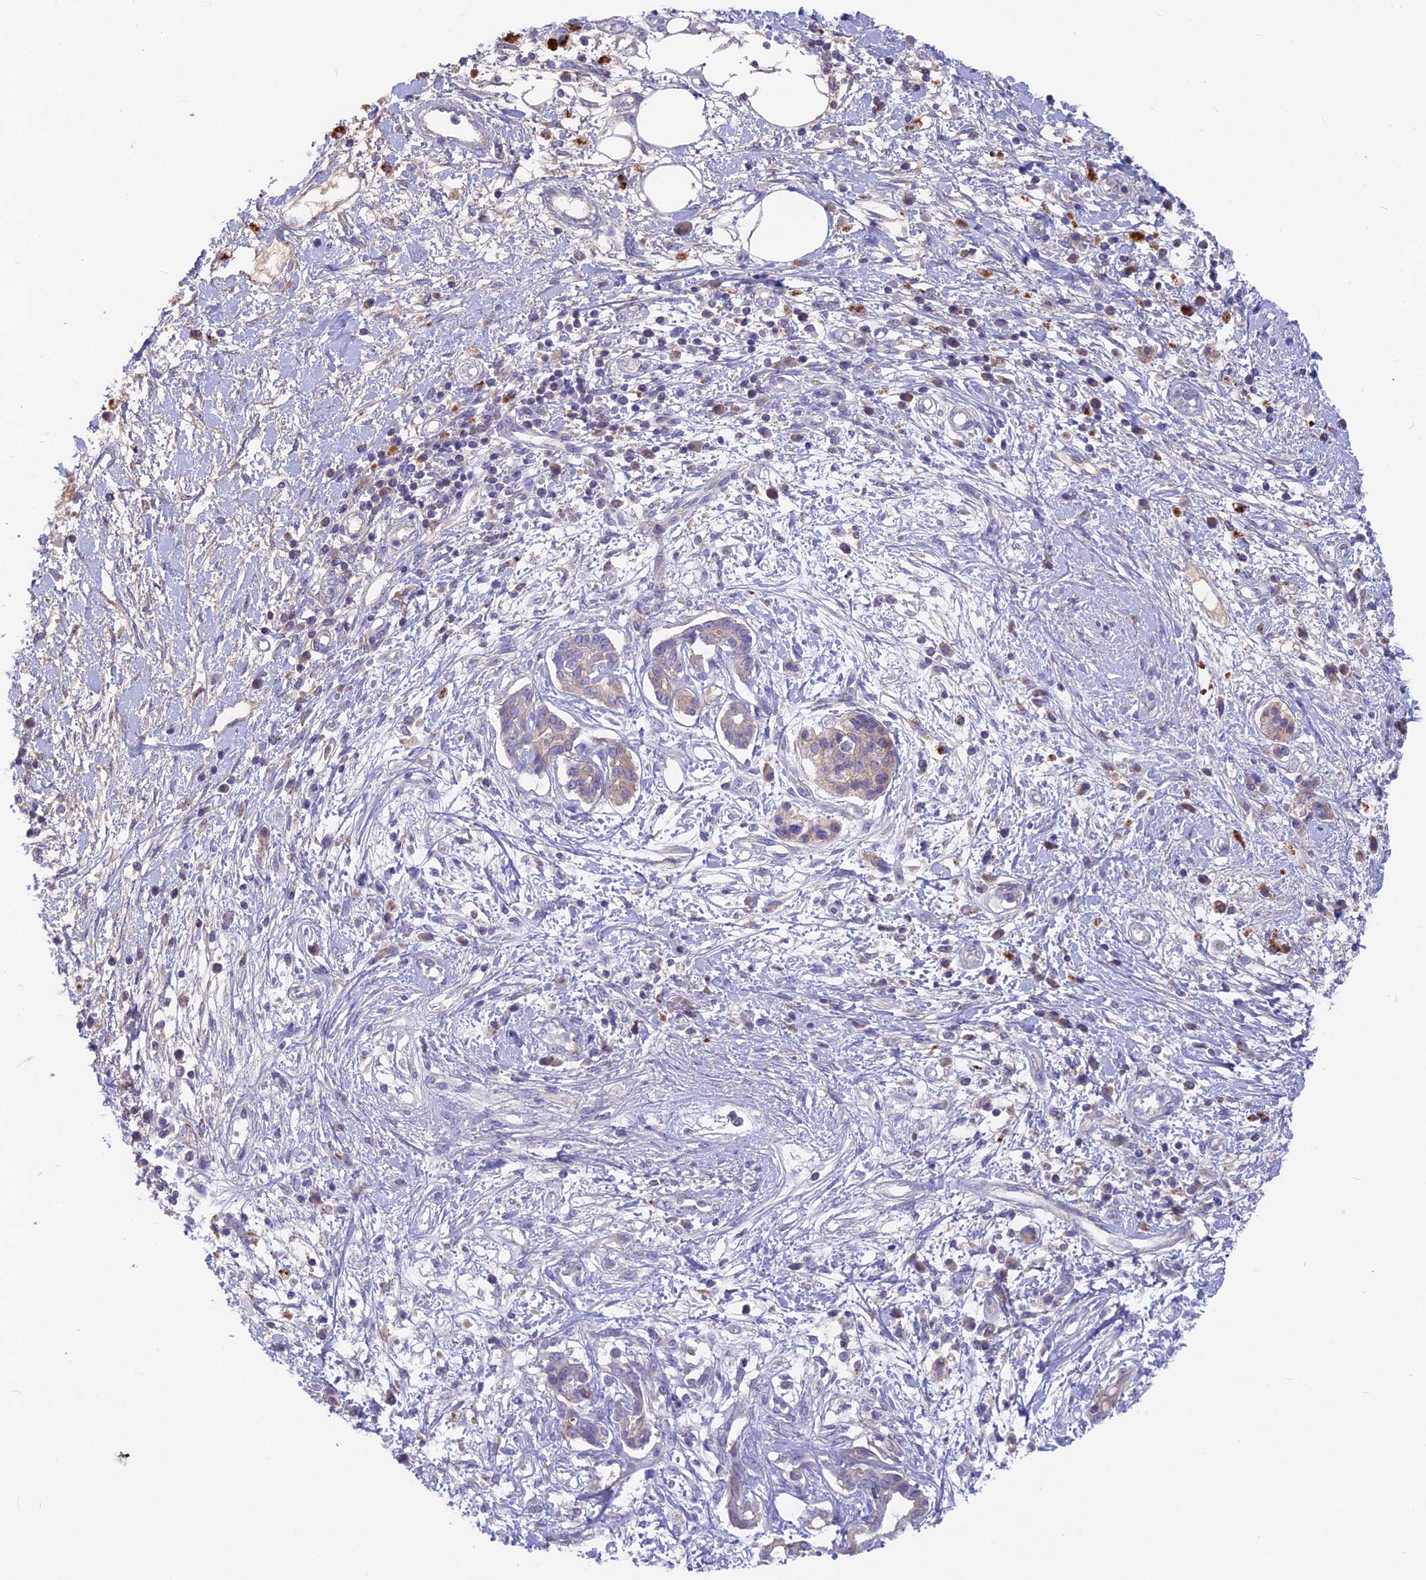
{"staining": {"intensity": "moderate", "quantity": "25%-75%", "location": "cytoplasmic/membranous"}, "tissue": "pancreatic cancer", "cell_type": "Tumor cells", "image_type": "cancer", "snomed": [{"axis": "morphology", "description": "Adenocarcinoma, NOS"}, {"axis": "topography", "description": "Pancreas"}], "caption": "DAB (3,3'-diaminobenzidine) immunohistochemical staining of human pancreatic adenocarcinoma exhibits moderate cytoplasmic/membranous protein positivity in about 25%-75% of tumor cells.", "gene": "PZP", "patient": {"sex": "female", "age": 56}}